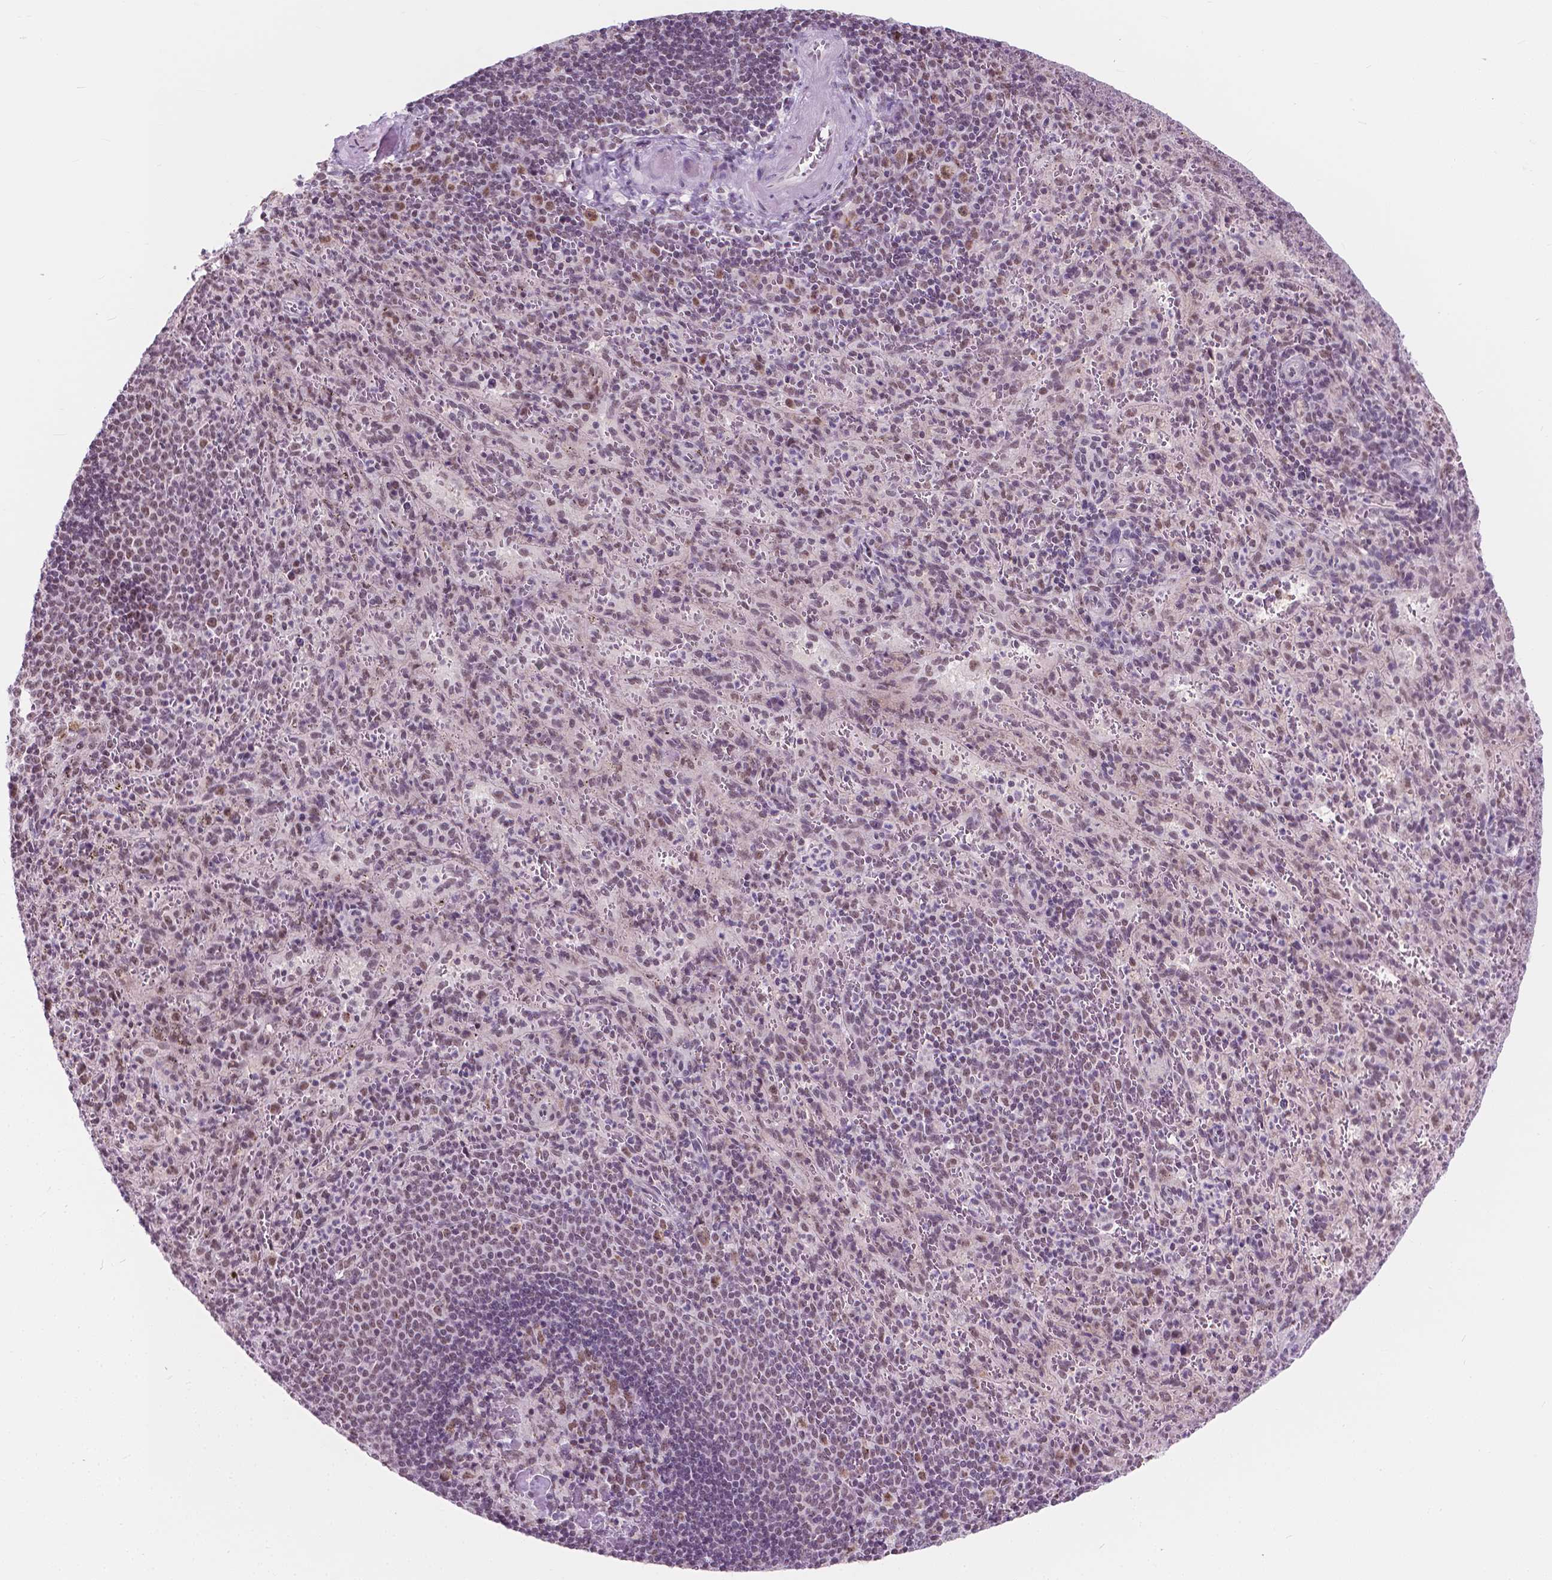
{"staining": {"intensity": "weak", "quantity": "<25%", "location": "nuclear"}, "tissue": "spleen", "cell_type": "Cells in red pulp", "image_type": "normal", "snomed": [{"axis": "morphology", "description": "Normal tissue, NOS"}, {"axis": "topography", "description": "Spleen"}], "caption": "Immunohistochemistry of normal human spleen demonstrates no positivity in cells in red pulp.", "gene": "BCAS2", "patient": {"sex": "male", "age": 57}}